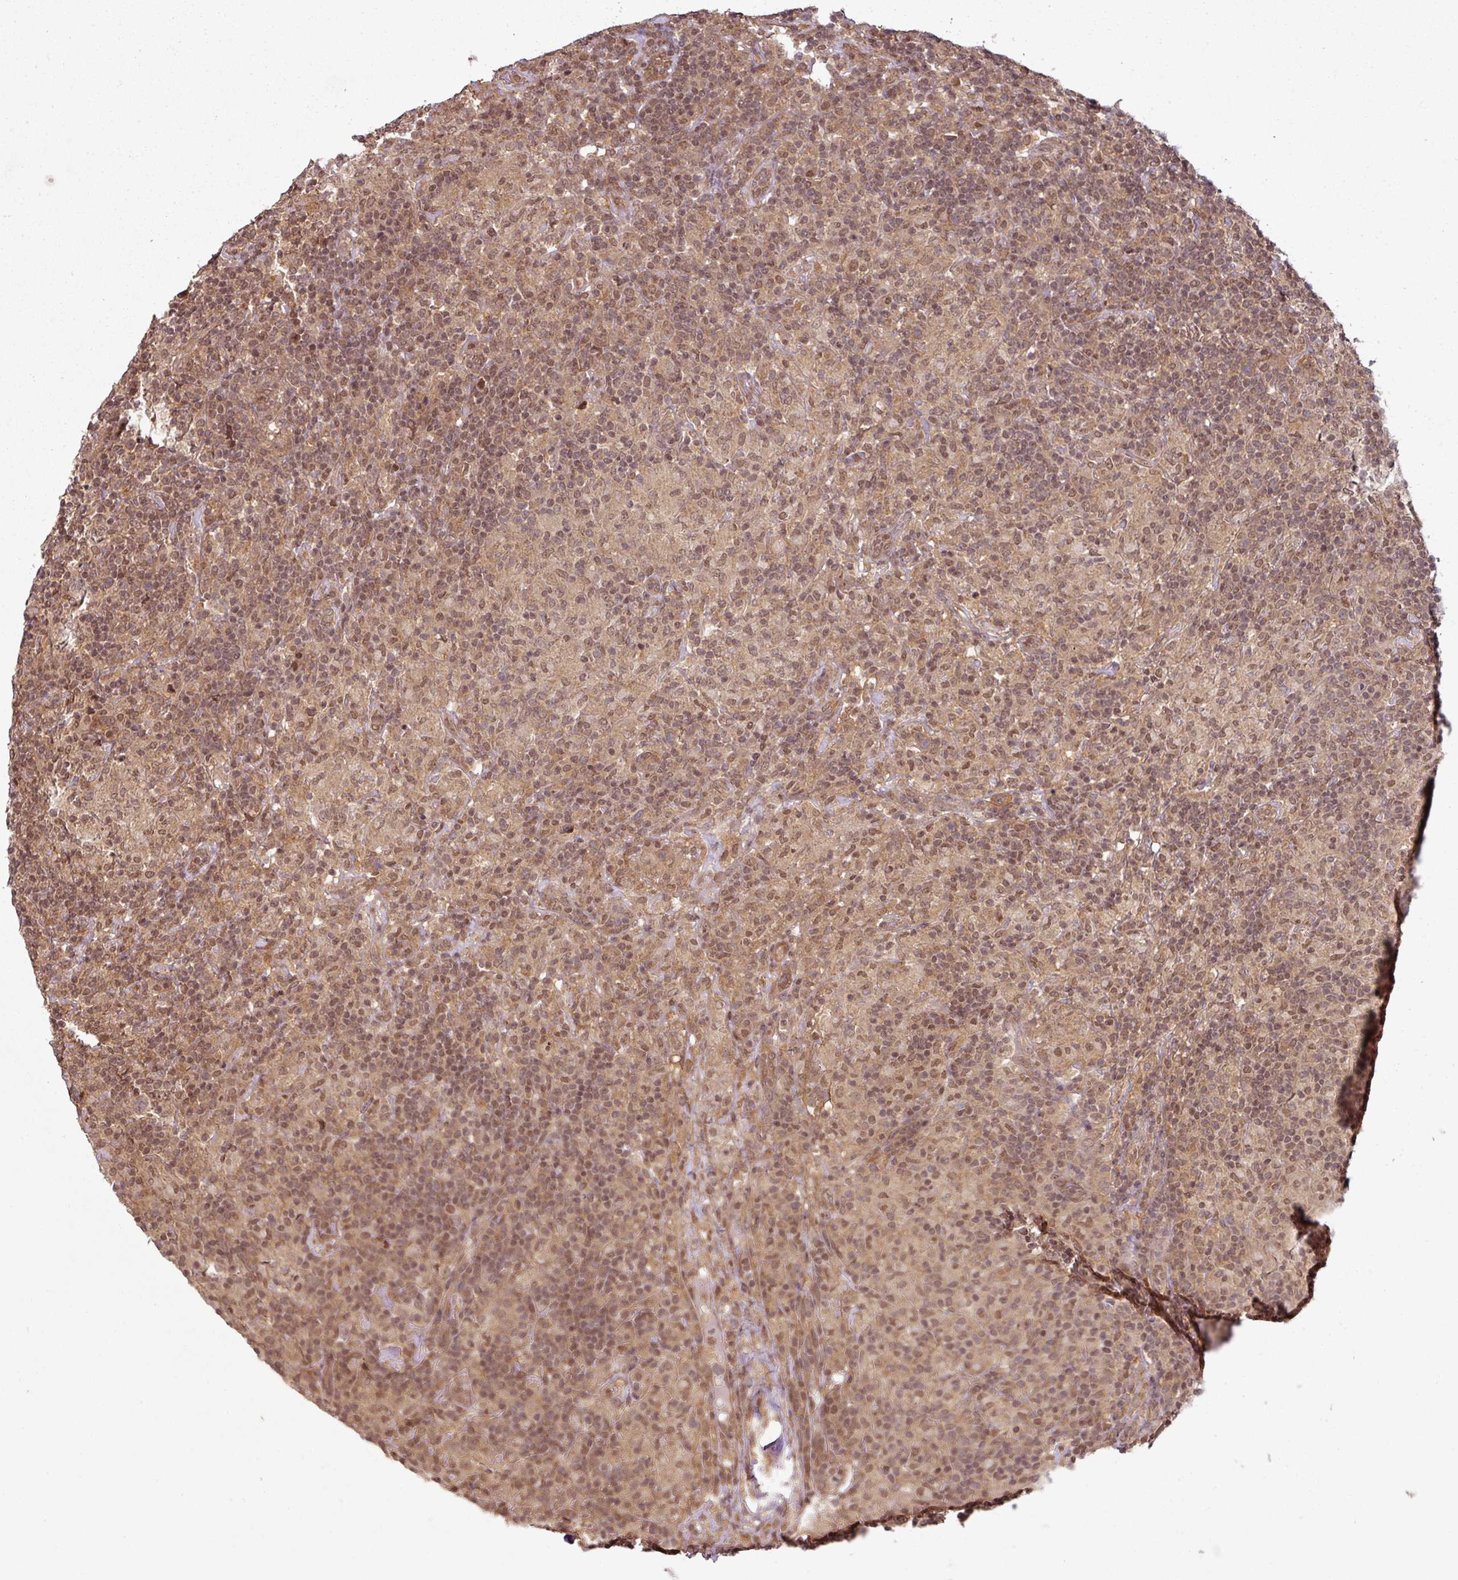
{"staining": {"intensity": "moderate", "quantity": "25%-75%", "location": "cytoplasmic/membranous"}, "tissue": "lymphoma", "cell_type": "Tumor cells", "image_type": "cancer", "snomed": [{"axis": "morphology", "description": "Hodgkin's disease, NOS"}, {"axis": "topography", "description": "Lymph node"}], "caption": "A micrograph of human Hodgkin's disease stained for a protein demonstrates moderate cytoplasmic/membranous brown staining in tumor cells.", "gene": "ANKRD18A", "patient": {"sex": "male", "age": 70}}